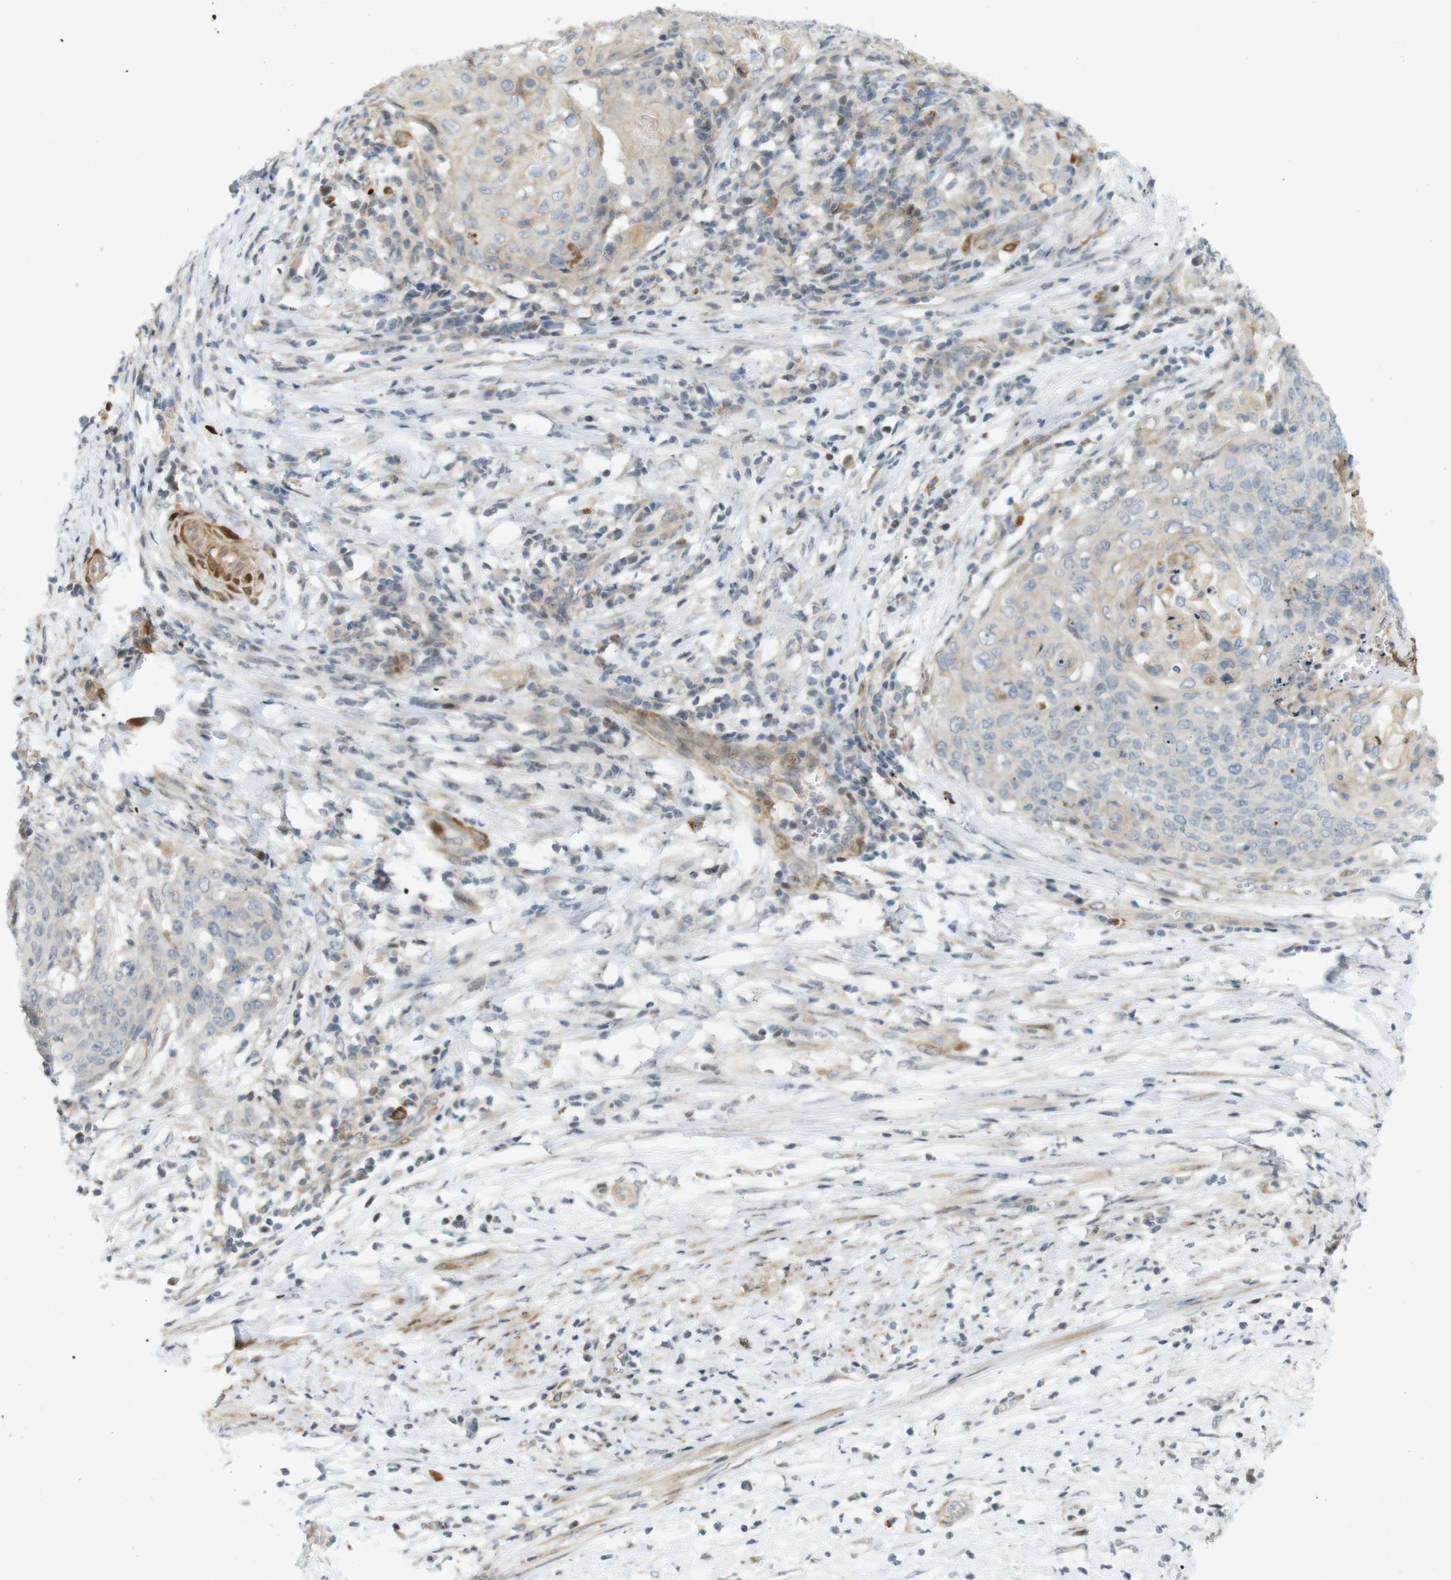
{"staining": {"intensity": "negative", "quantity": "none", "location": "none"}, "tissue": "cervical cancer", "cell_type": "Tumor cells", "image_type": "cancer", "snomed": [{"axis": "morphology", "description": "Squamous cell carcinoma, NOS"}, {"axis": "topography", "description": "Cervix"}], "caption": "This is an IHC micrograph of cervical cancer (squamous cell carcinoma). There is no expression in tumor cells.", "gene": "PPP1R14A", "patient": {"sex": "female", "age": 39}}